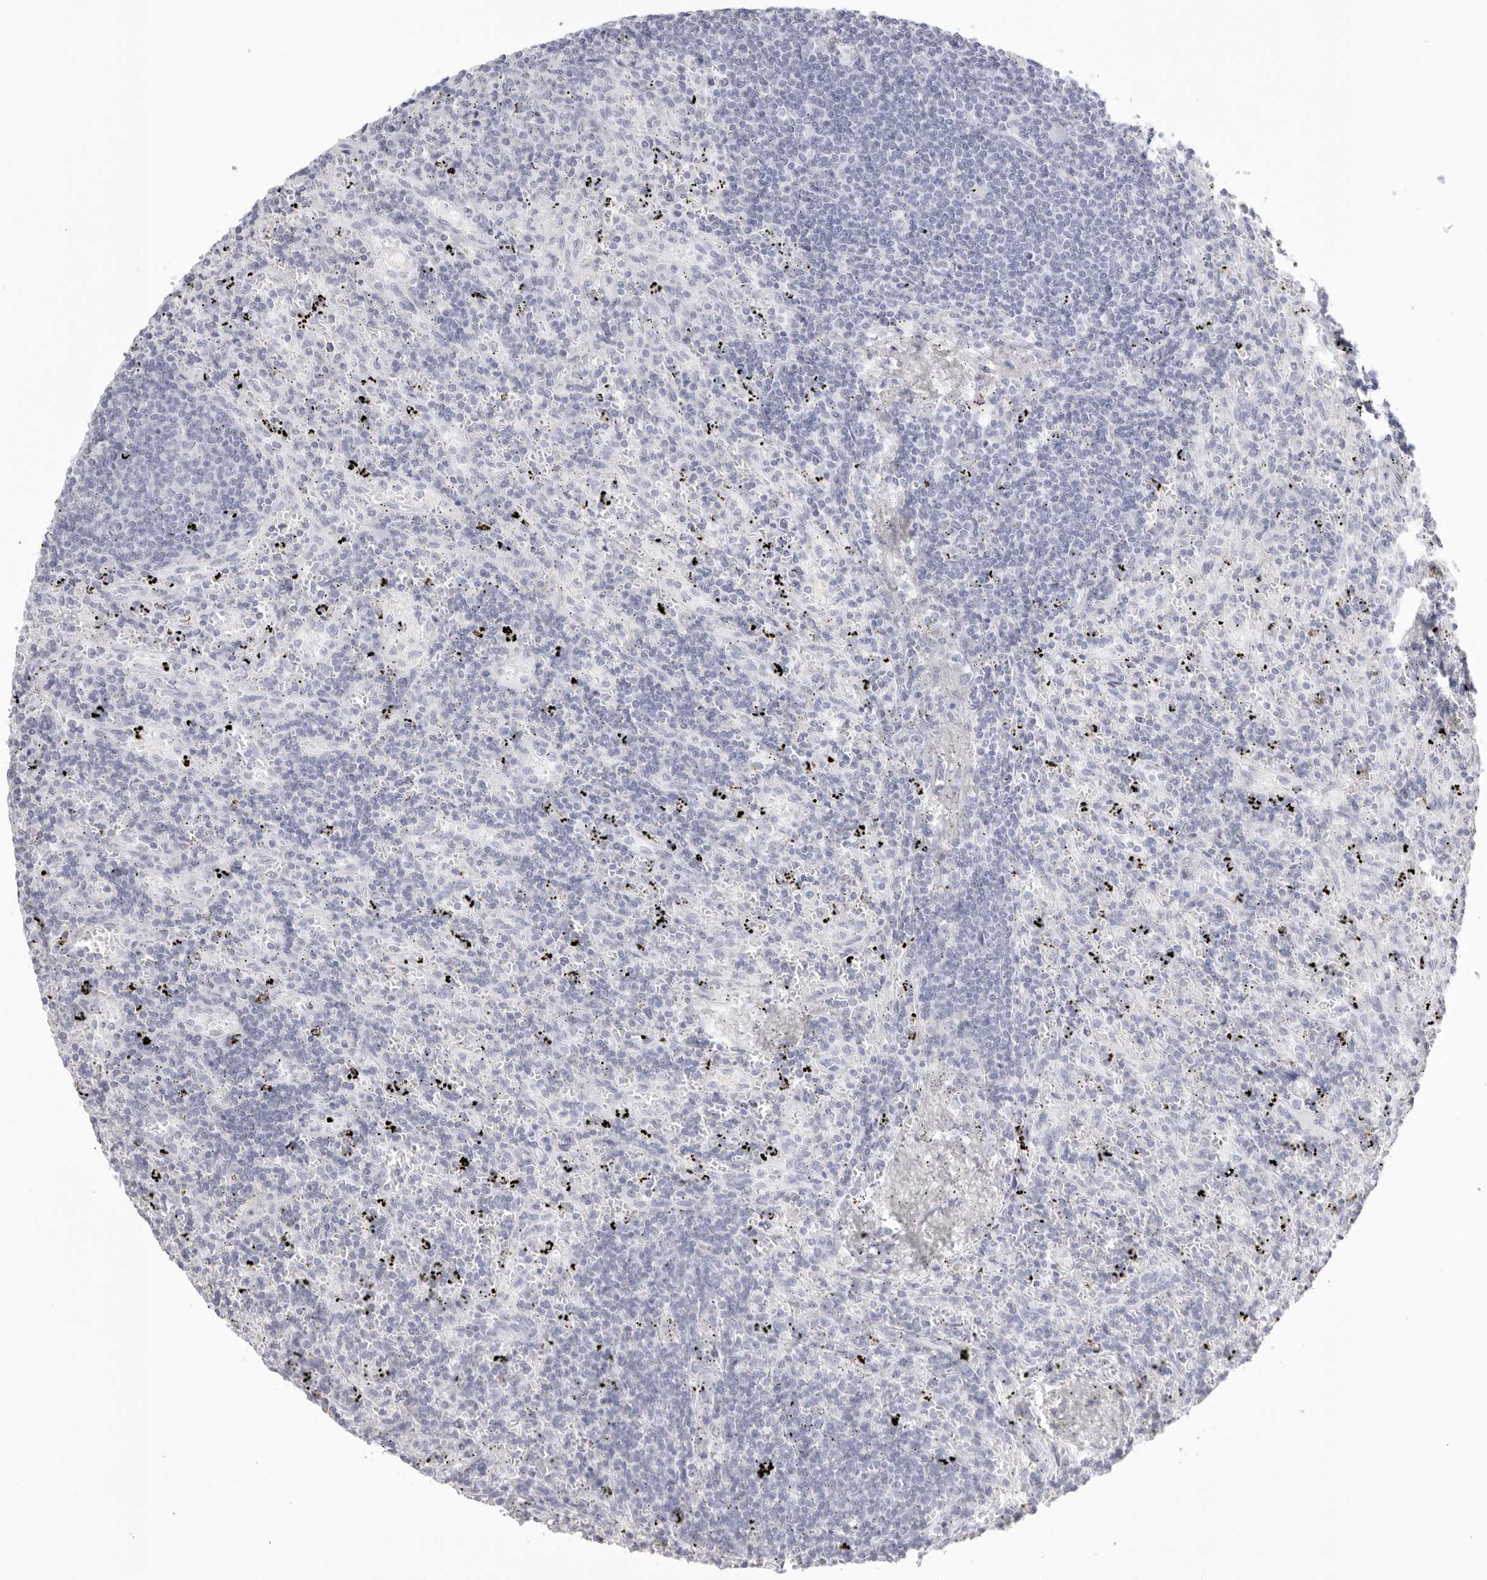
{"staining": {"intensity": "negative", "quantity": "none", "location": "none"}, "tissue": "lymphoma", "cell_type": "Tumor cells", "image_type": "cancer", "snomed": [{"axis": "morphology", "description": "Malignant lymphoma, non-Hodgkin's type, Low grade"}, {"axis": "topography", "description": "Spleen"}], "caption": "Immunohistochemistry histopathology image of neoplastic tissue: malignant lymphoma, non-Hodgkin's type (low-grade) stained with DAB (3,3'-diaminobenzidine) demonstrates no significant protein staining in tumor cells. Brightfield microscopy of immunohistochemistry (IHC) stained with DAB (brown) and hematoxylin (blue), captured at high magnification.", "gene": "KLK9", "patient": {"sex": "male", "age": 76}}